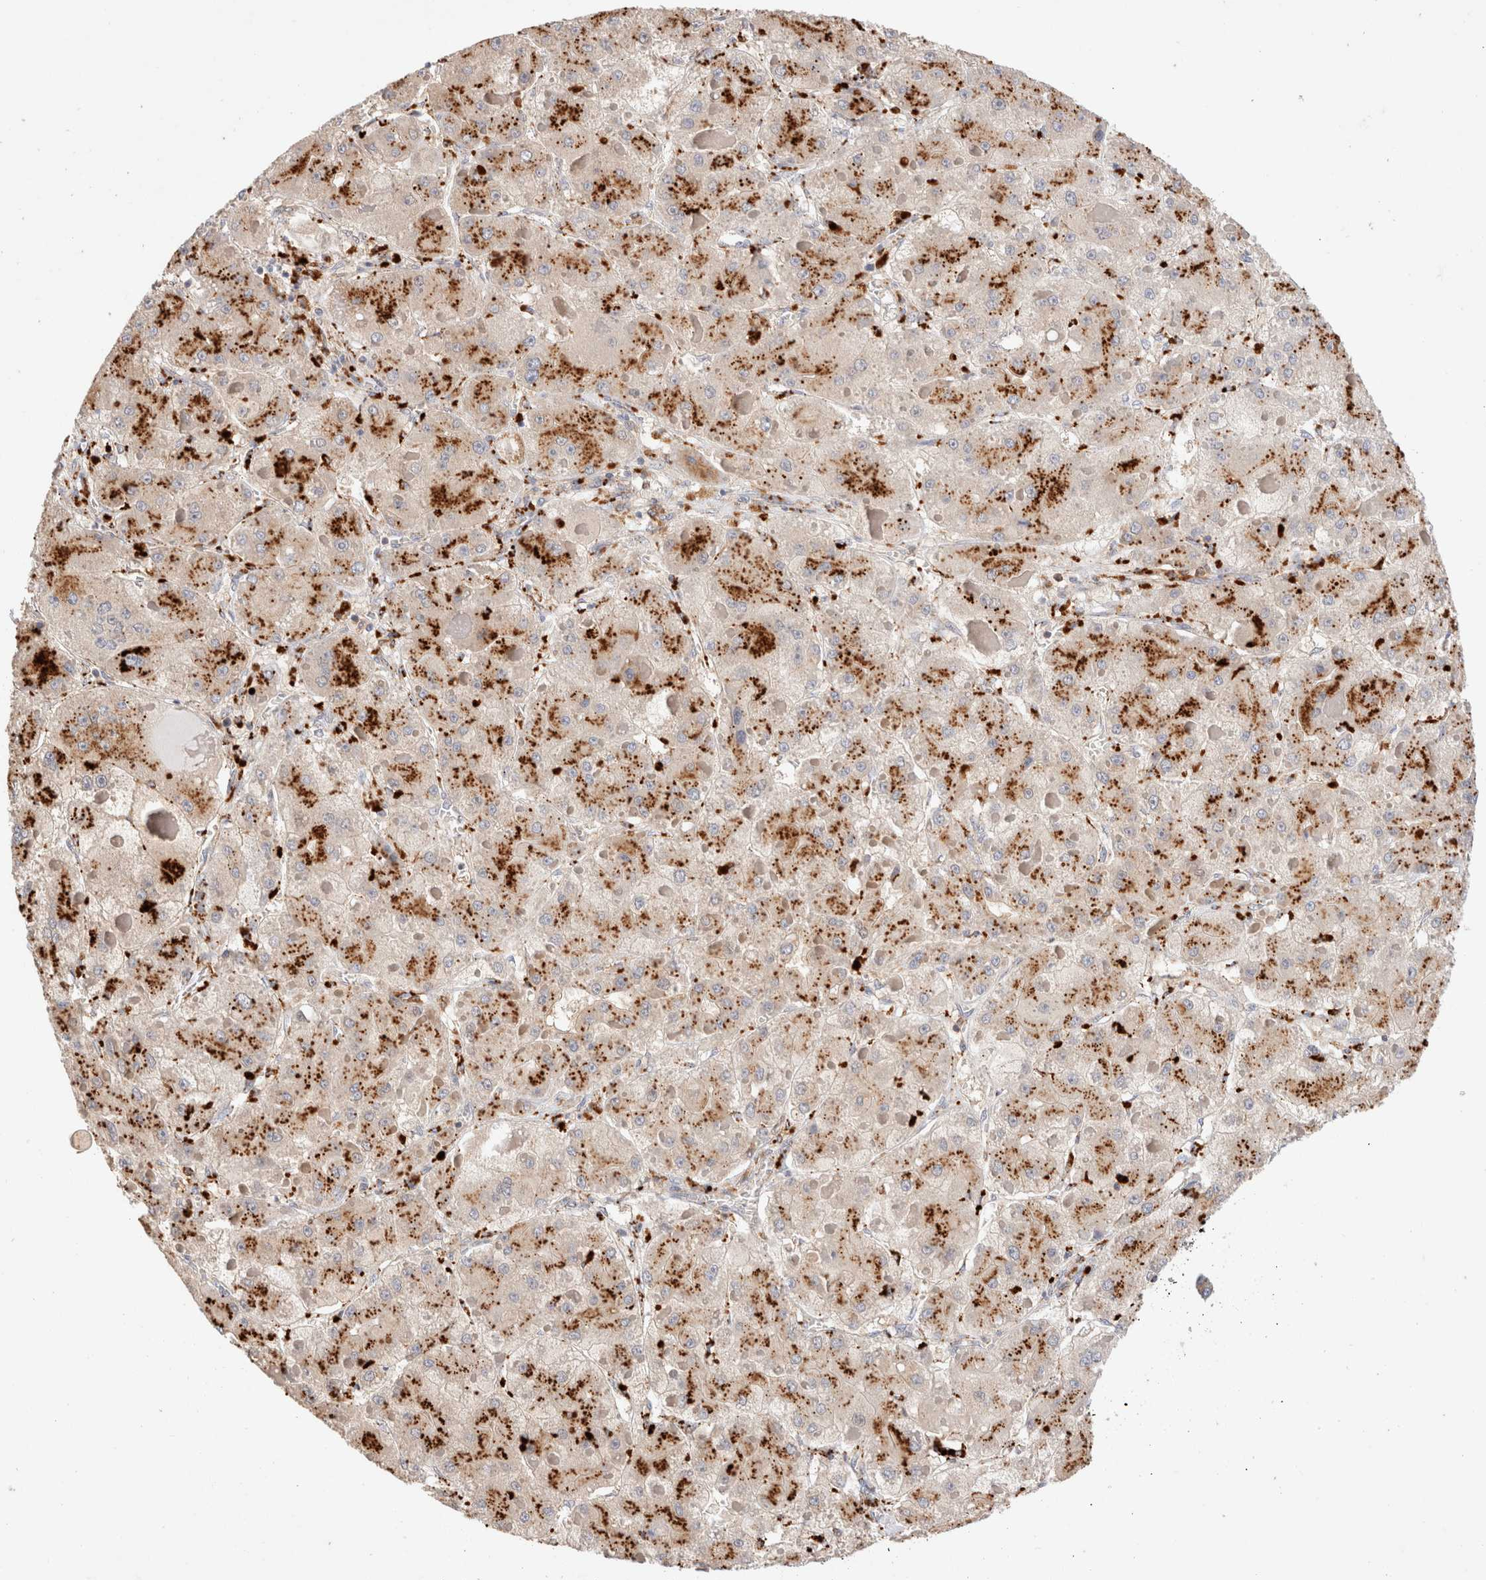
{"staining": {"intensity": "moderate", "quantity": ">75%", "location": "cytoplasmic/membranous"}, "tissue": "liver cancer", "cell_type": "Tumor cells", "image_type": "cancer", "snomed": [{"axis": "morphology", "description": "Carcinoma, Hepatocellular, NOS"}, {"axis": "topography", "description": "Liver"}], "caption": "Protein expression analysis of human hepatocellular carcinoma (liver) reveals moderate cytoplasmic/membranous expression in about >75% of tumor cells.", "gene": "RABEPK", "patient": {"sex": "female", "age": 73}}